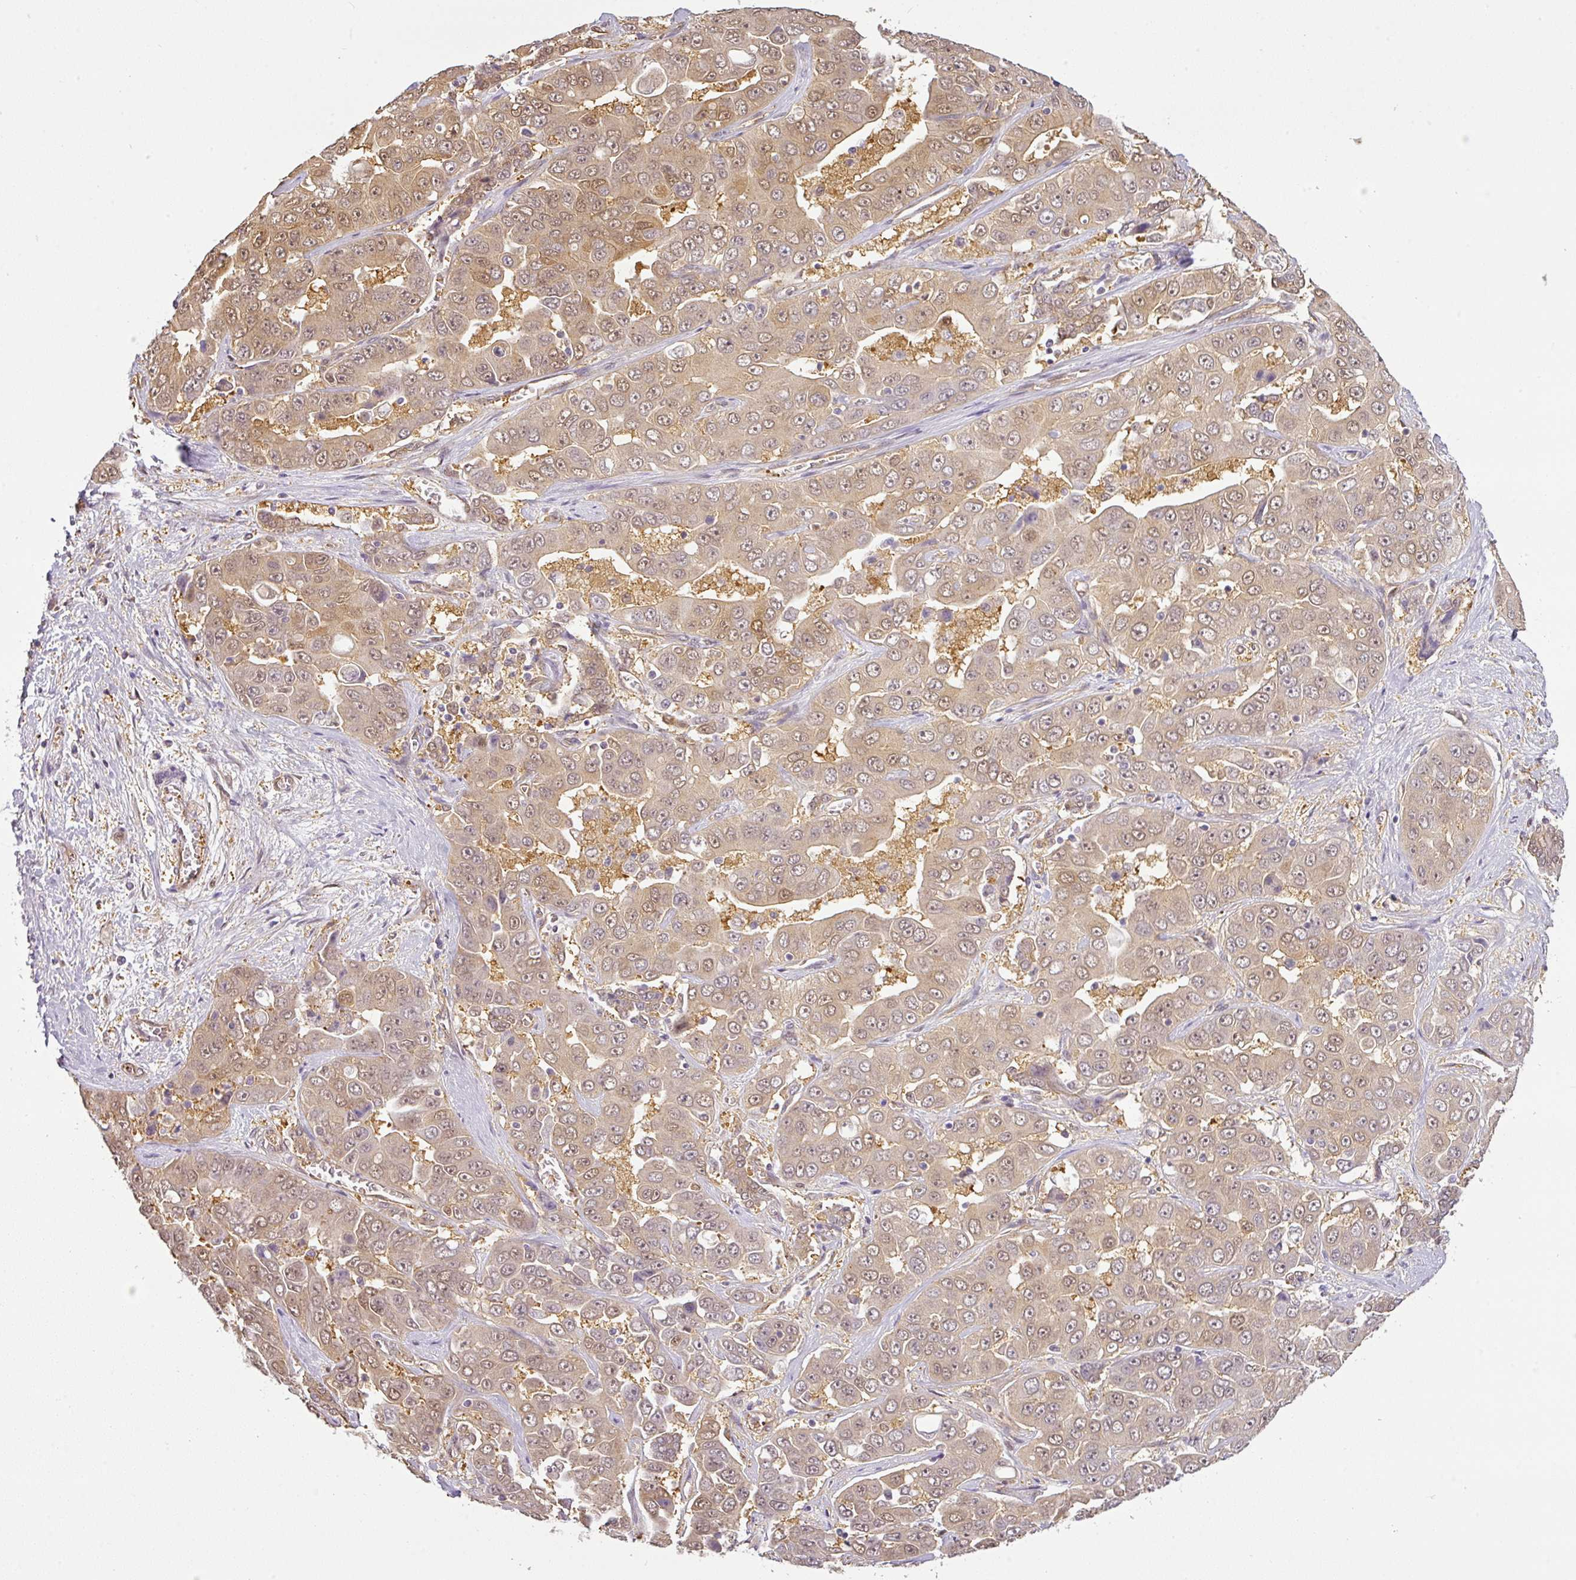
{"staining": {"intensity": "weak", "quantity": ">75%", "location": "cytoplasmic/membranous"}, "tissue": "liver cancer", "cell_type": "Tumor cells", "image_type": "cancer", "snomed": [{"axis": "morphology", "description": "Cholangiocarcinoma"}, {"axis": "topography", "description": "Liver"}], "caption": "DAB immunohistochemical staining of liver cholangiocarcinoma exhibits weak cytoplasmic/membranous protein expression in approximately >75% of tumor cells. (DAB (3,3'-diaminobenzidine) IHC with brightfield microscopy, high magnification).", "gene": "ANKRD18A", "patient": {"sex": "female", "age": 52}}